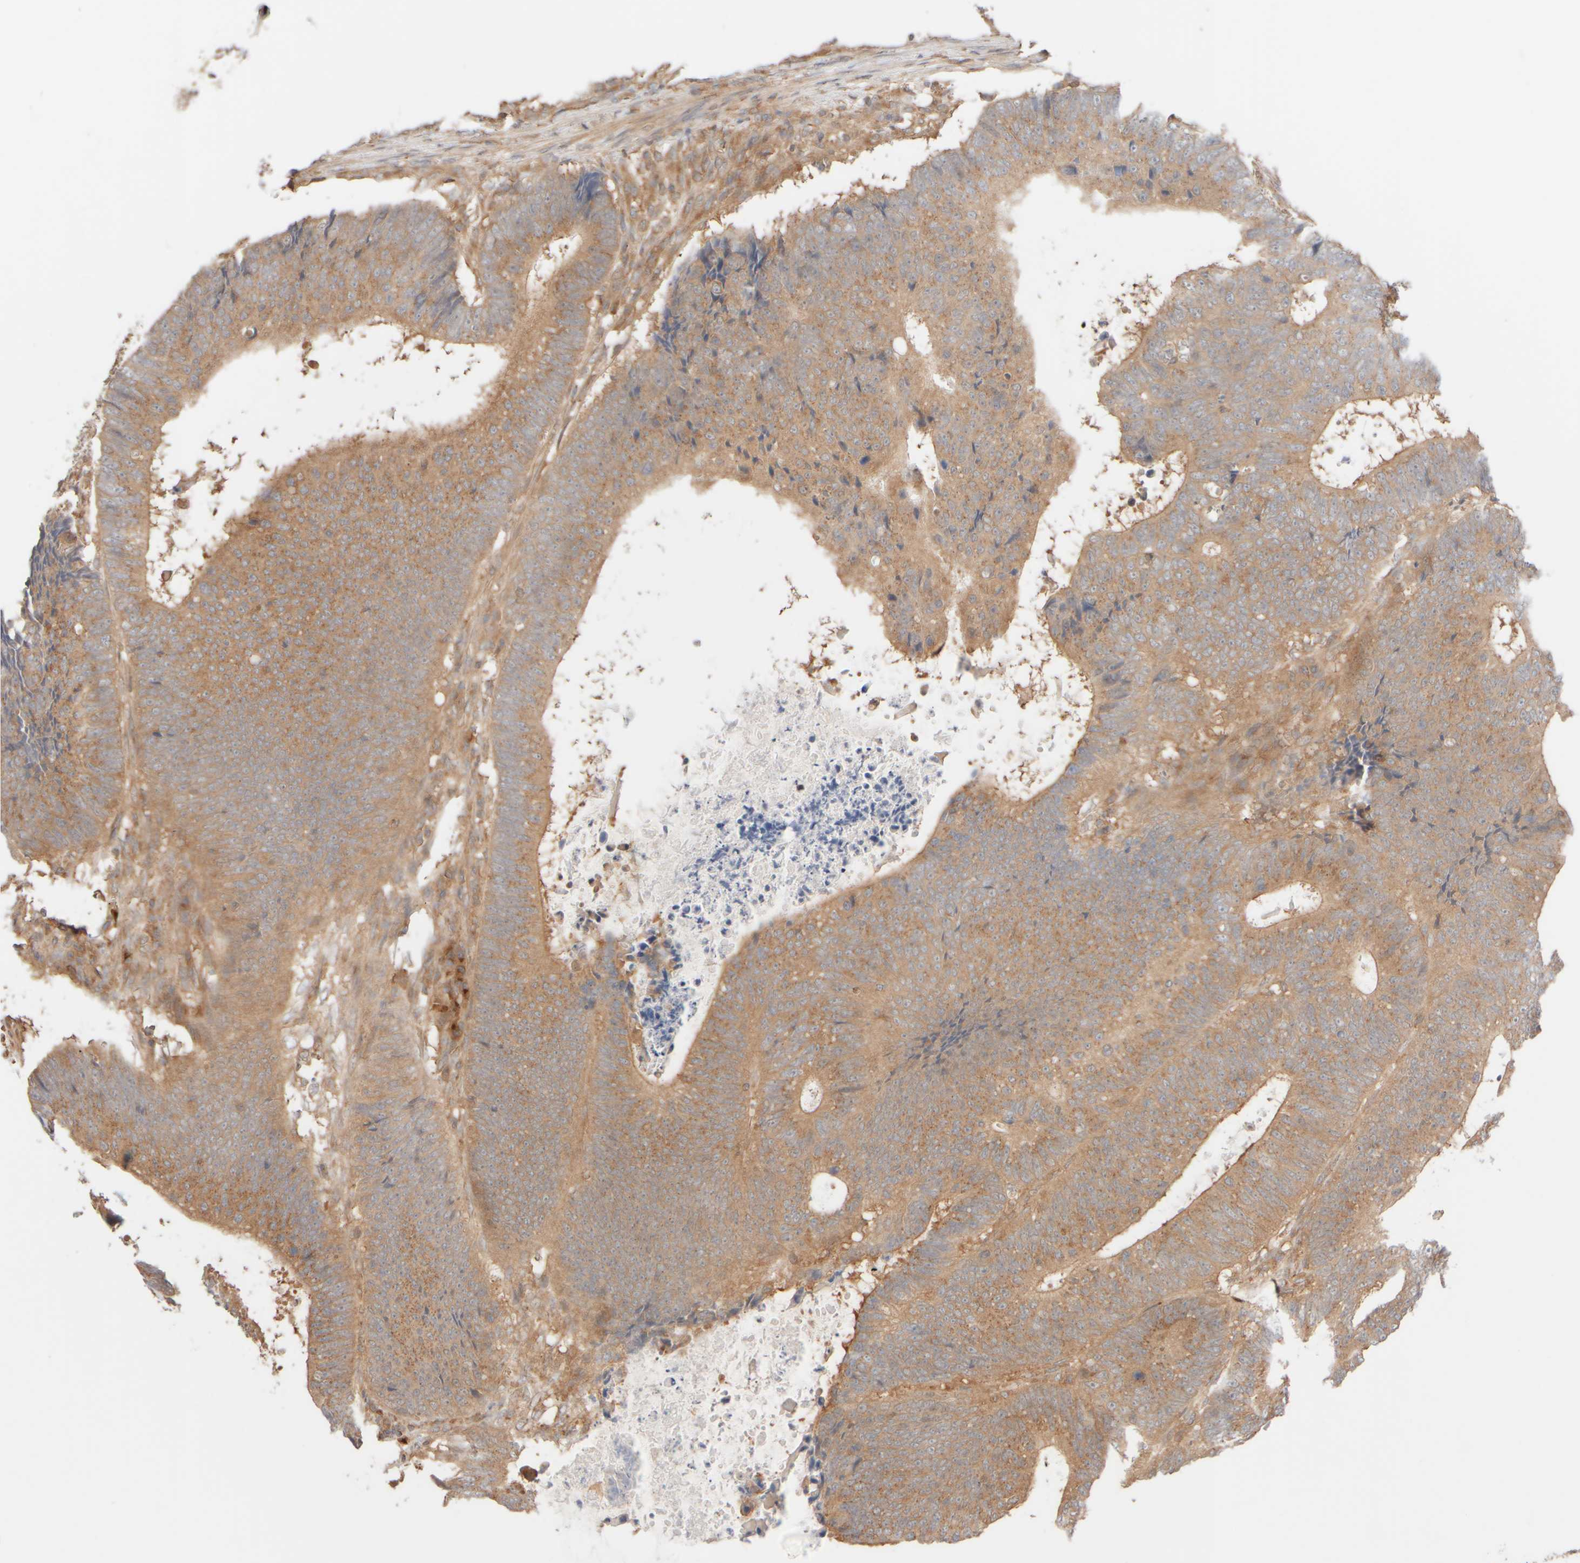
{"staining": {"intensity": "moderate", "quantity": ">75%", "location": "cytoplasmic/membranous"}, "tissue": "colorectal cancer", "cell_type": "Tumor cells", "image_type": "cancer", "snomed": [{"axis": "morphology", "description": "Adenocarcinoma, NOS"}, {"axis": "topography", "description": "Colon"}], "caption": "DAB immunohistochemical staining of adenocarcinoma (colorectal) shows moderate cytoplasmic/membranous protein staining in approximately >75% of tumor cells.", "gene": "RABEP1", "patient": {"sex": "male", "age": 56}}